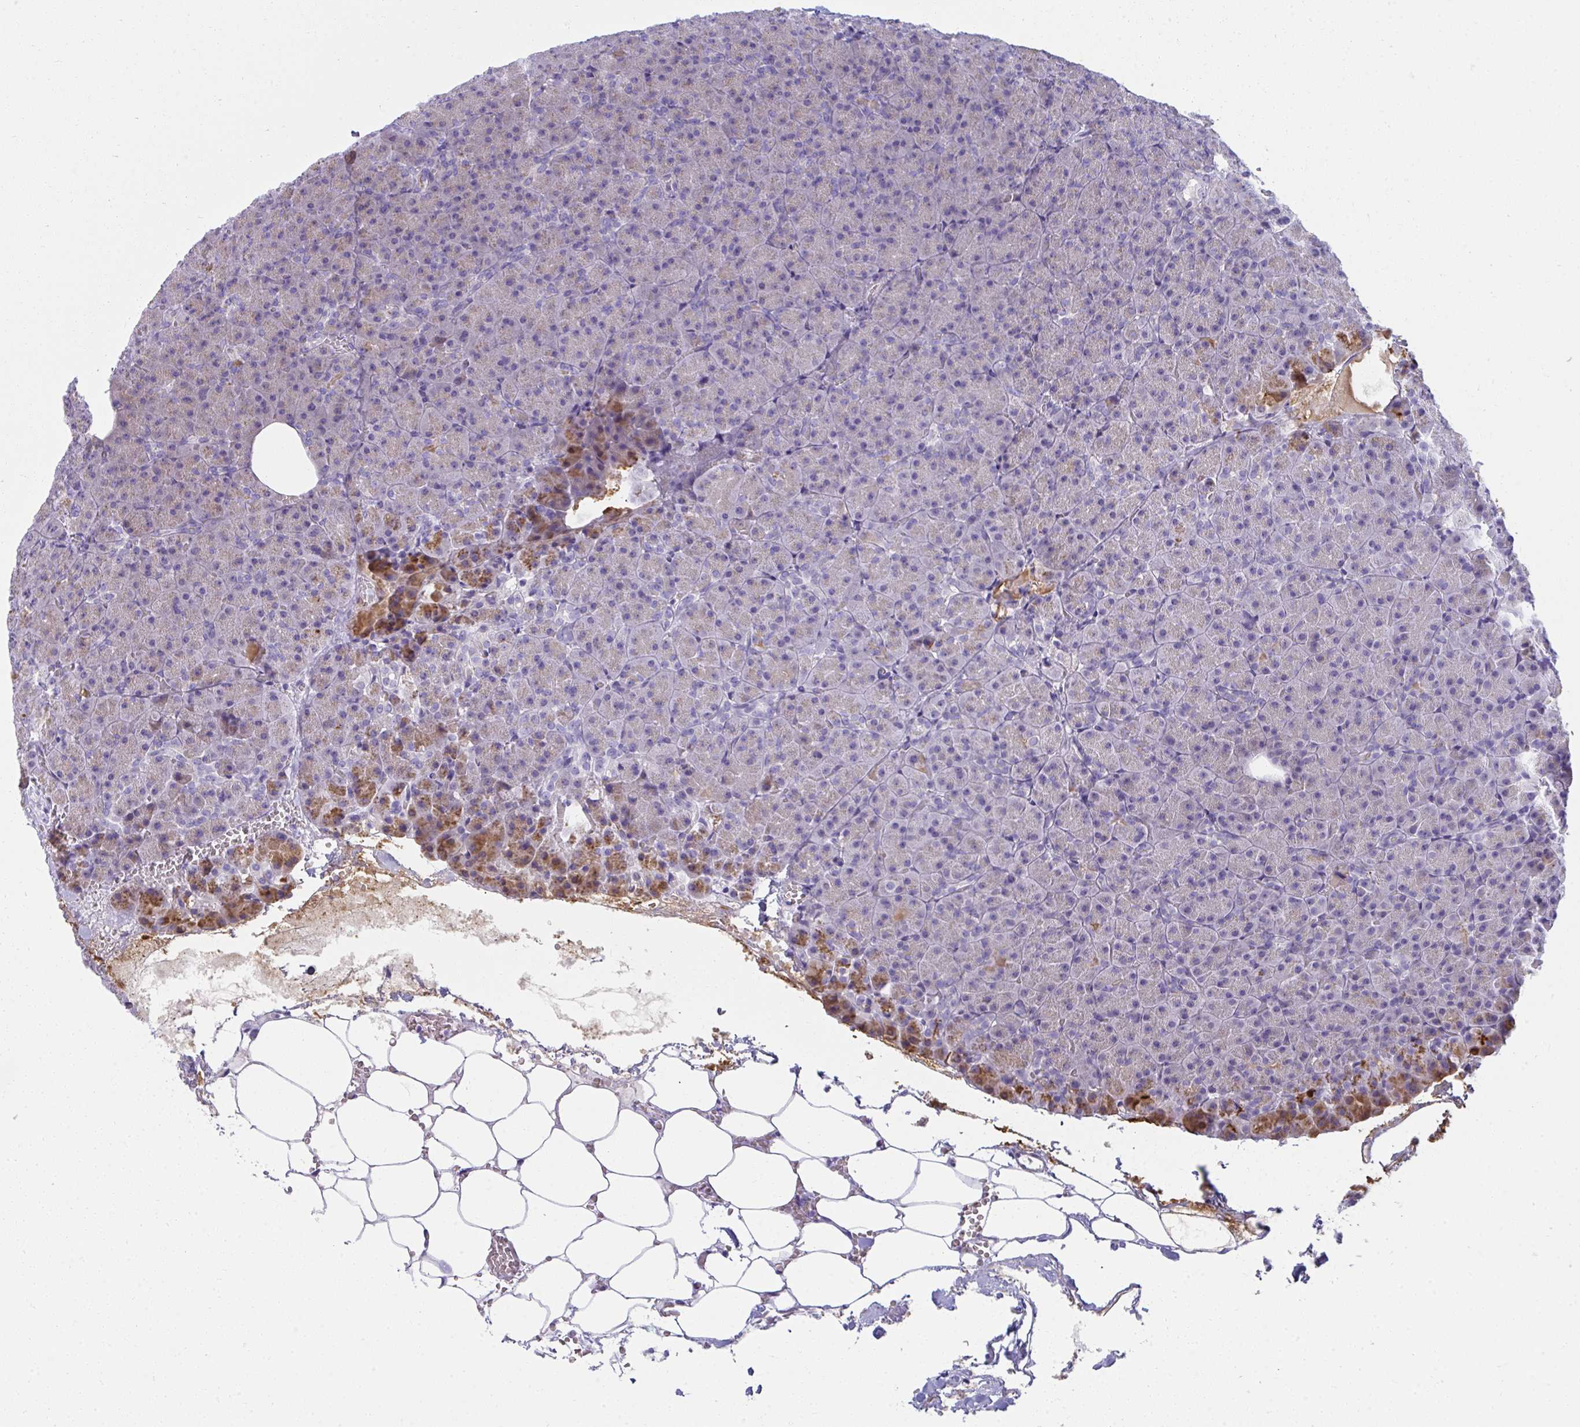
{"staining": {"intensity": "moderate", "quantity": "<25%", "location": "cytoplasmic/membranous"}, "tissue": "pancreas", "cell_type": "Exocrine glandular cells", "image_type": "normal", "snomed": [{"axis": "morphology", "description": "Normal tissue, NOS"}, {"axis": "topography", "description": "Pancreas"}], "caption": "High-power microscopy captured an immunohistochemistry (IHC) micrograph of benign pancreas, revealing moderate cytoplasmic/membranous expression in approximately <25% of exocrine glandular cells. (Stains: DAB (3,3'-diaminobenzidine) in brown, nuclei in blue, Microscopy: brightfield microscopy at high magnification).", "gene": "PUS7L", "patient": {"sex": "female", "age": 74}}